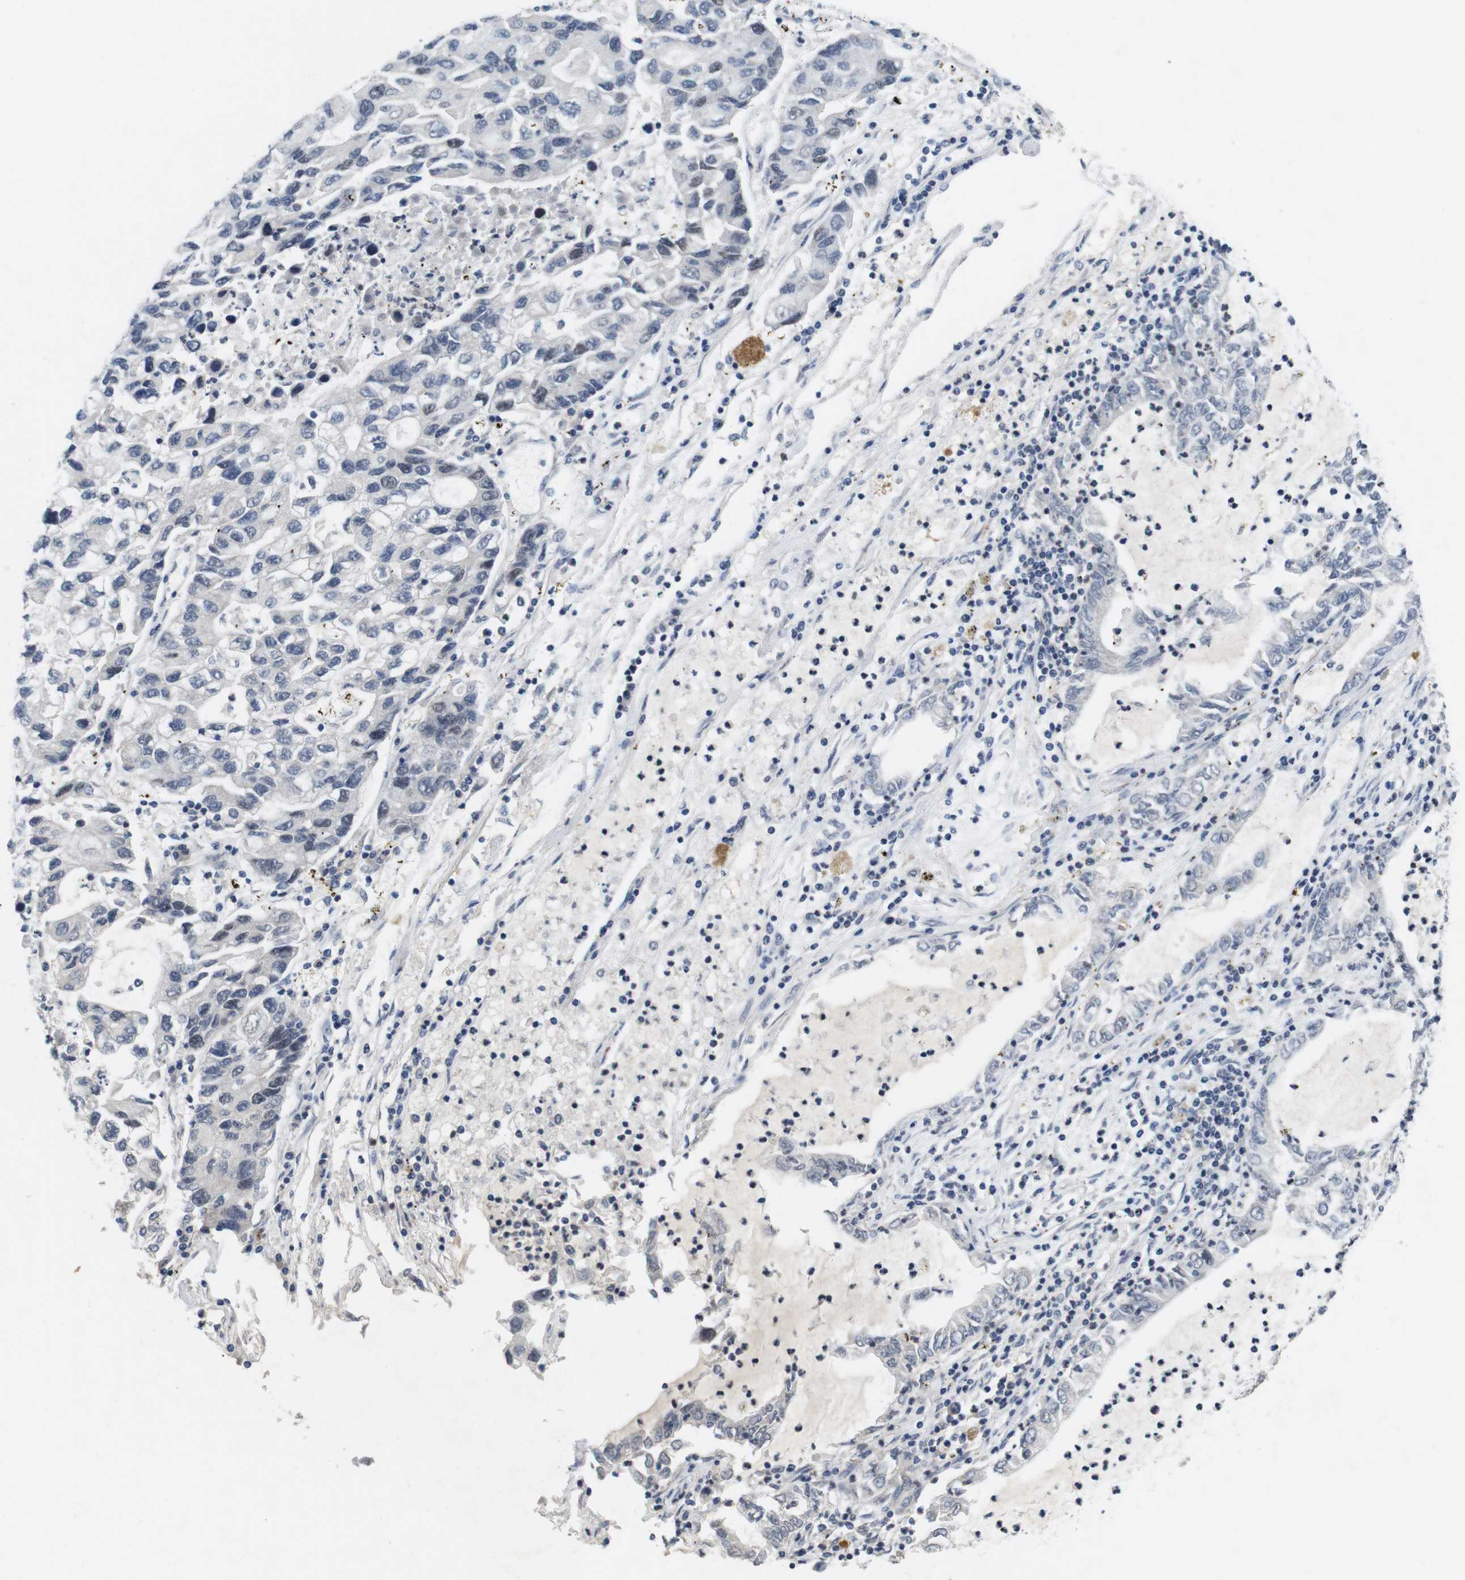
{"staining": {"intensity": "negative", "quantity": "none", "location": "none"}, "tissue": "lung cancer", "cell_type": "Tumor cells", "image_type": "cancer", "snomed": [{"axis": "morphology", "description": "Adenocarcinoma, NOS"}, {"axis": "topography", "description": "Lung"}], "caption": "DAB immunohistochemical staining of human lung cancer shows no significant staining in tumor cells. (Brightfield microscopy of DAB IHC at high magnification).", "gene": "SKP2", "patient": {"sex": "female", "age": 51}}